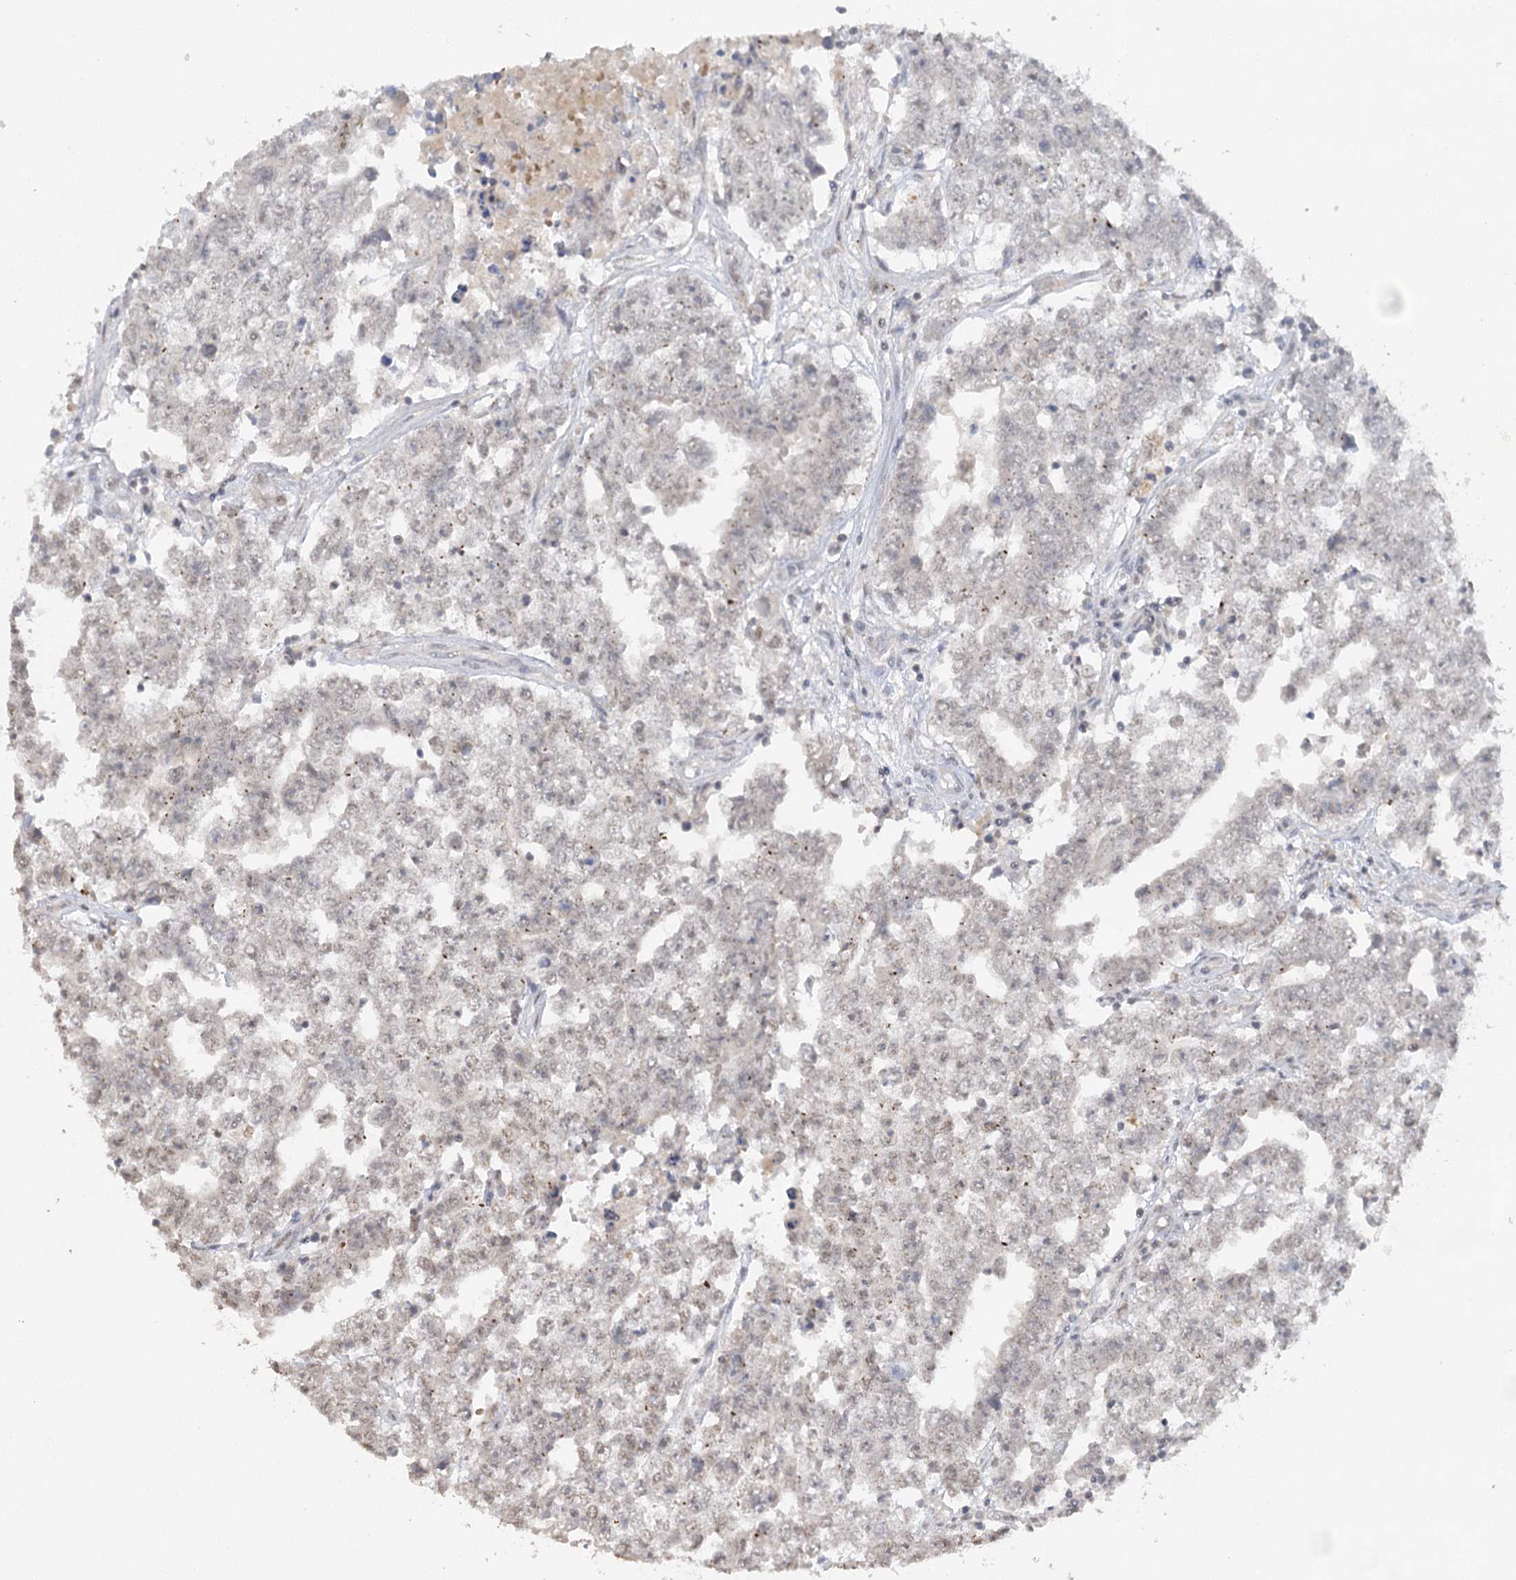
{"staining": {"intensity": "weak", "quantity": "<25%", "location": "nuclear"}, "tissue": "testis cancer", "cell_type": "Tumor cells", "image_type": "cancer", "snomed": [{"axis": "morphology", "description": "Carcinoma, Embryonal, NOS"}, {"axis": "topography", "description": "Testis"}], "caption": "IHC photomicrograph of neoplastic tissue: testis cancer stained with DAB displays no significant protein positivity in tumor cells. (DAB immunohistochemistry, high magnification).", "gene": "TRAF3IP1", "patient": {"sex": "male", "age": 25}}